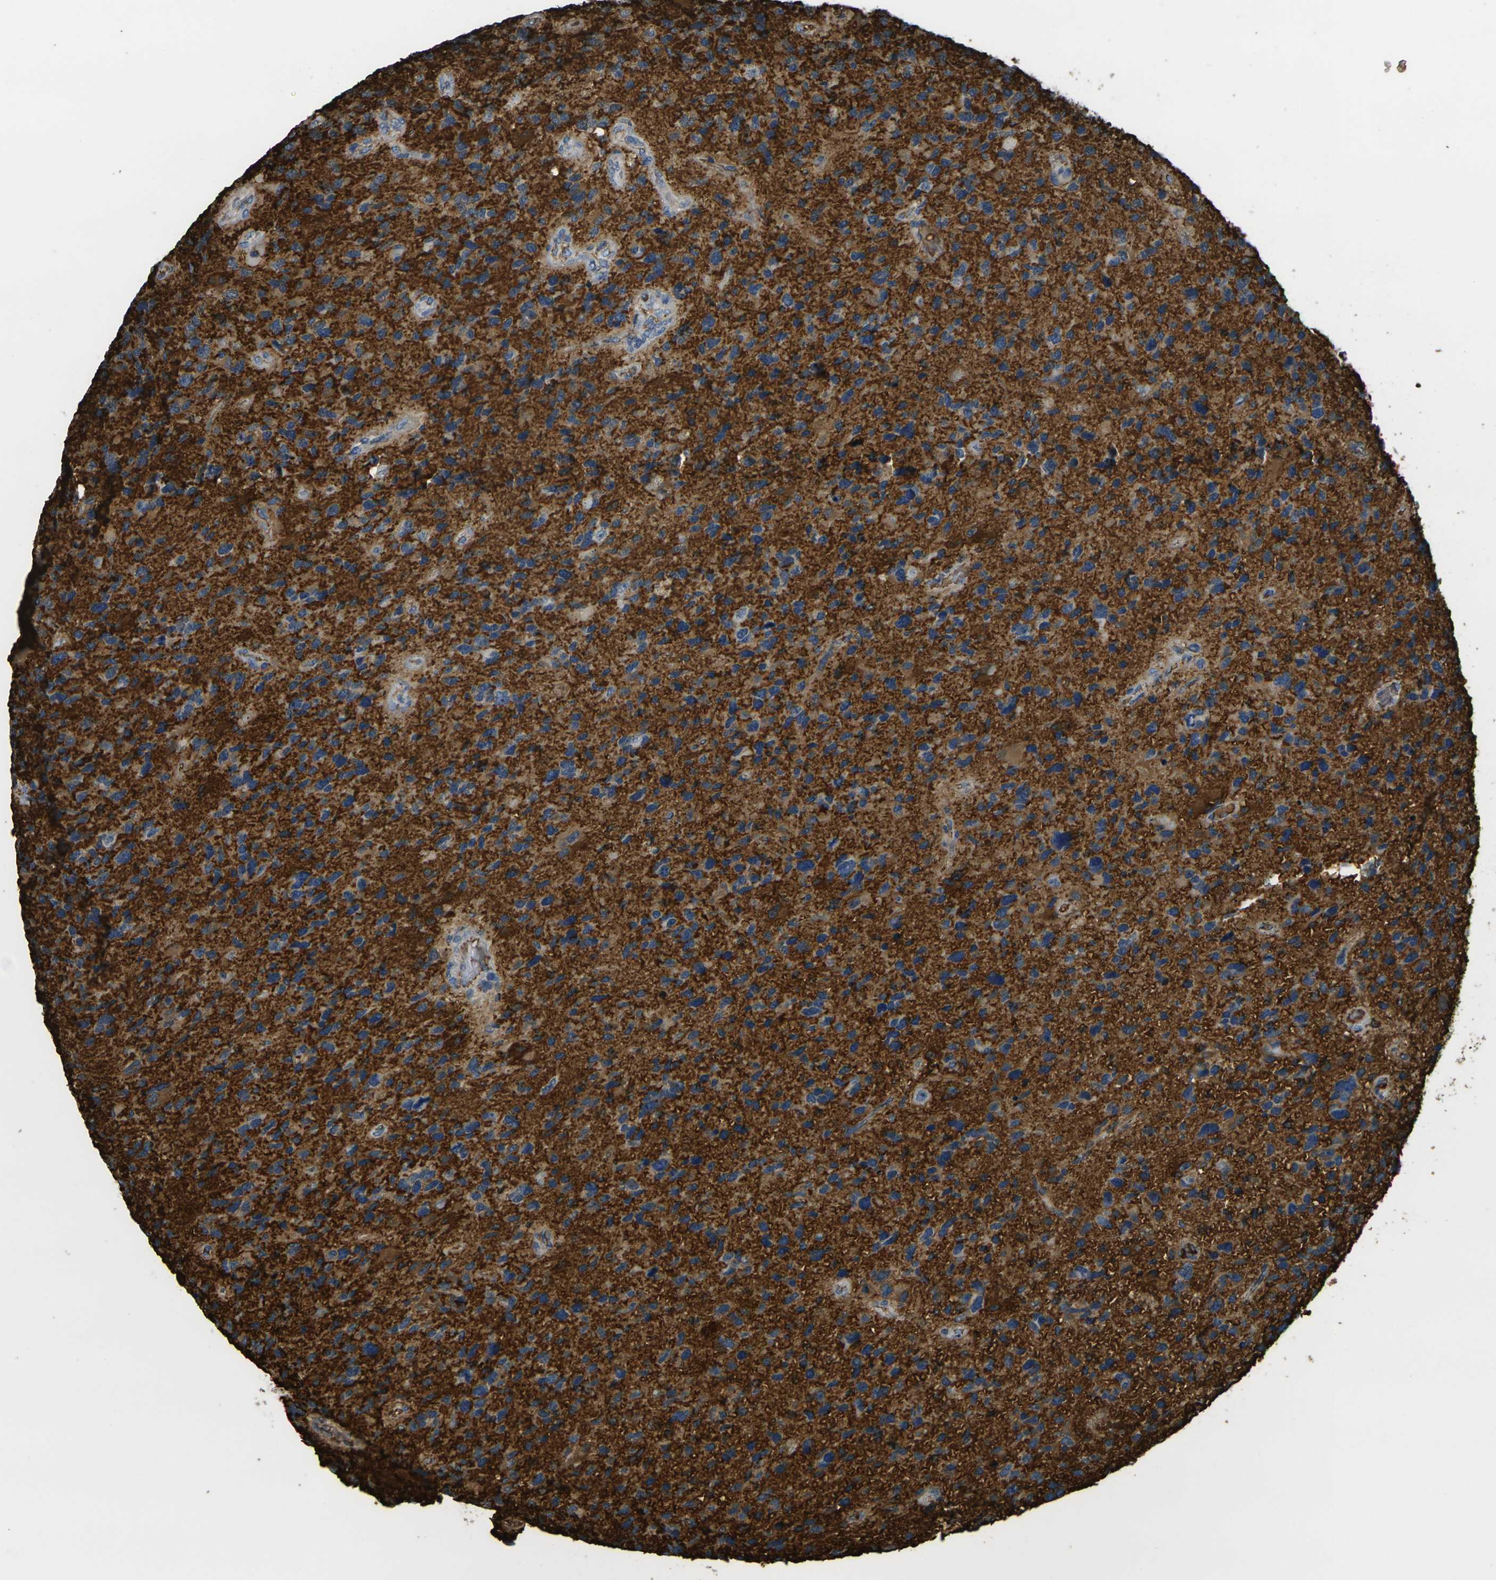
{"staining": {"intensity": "strong", "quantity": "<25%", "location": "cytoplasmic/membranous"}, "tissue": "glioma", "cell_type": "Tumor cells", "image_type": "cancer", "snomed": [{"axis": "morphology", "description": "Glioma, malignant, High grade"}, {"axis": "topography", "description": "Brain"}], "caption": "Strong cytoplasmic/membranous positivity for a protein is identified in about <25% of tumor cells of glioma using IHC.", "gene": "PLCD1", "patient": {"sex": "female", "age": 58}}